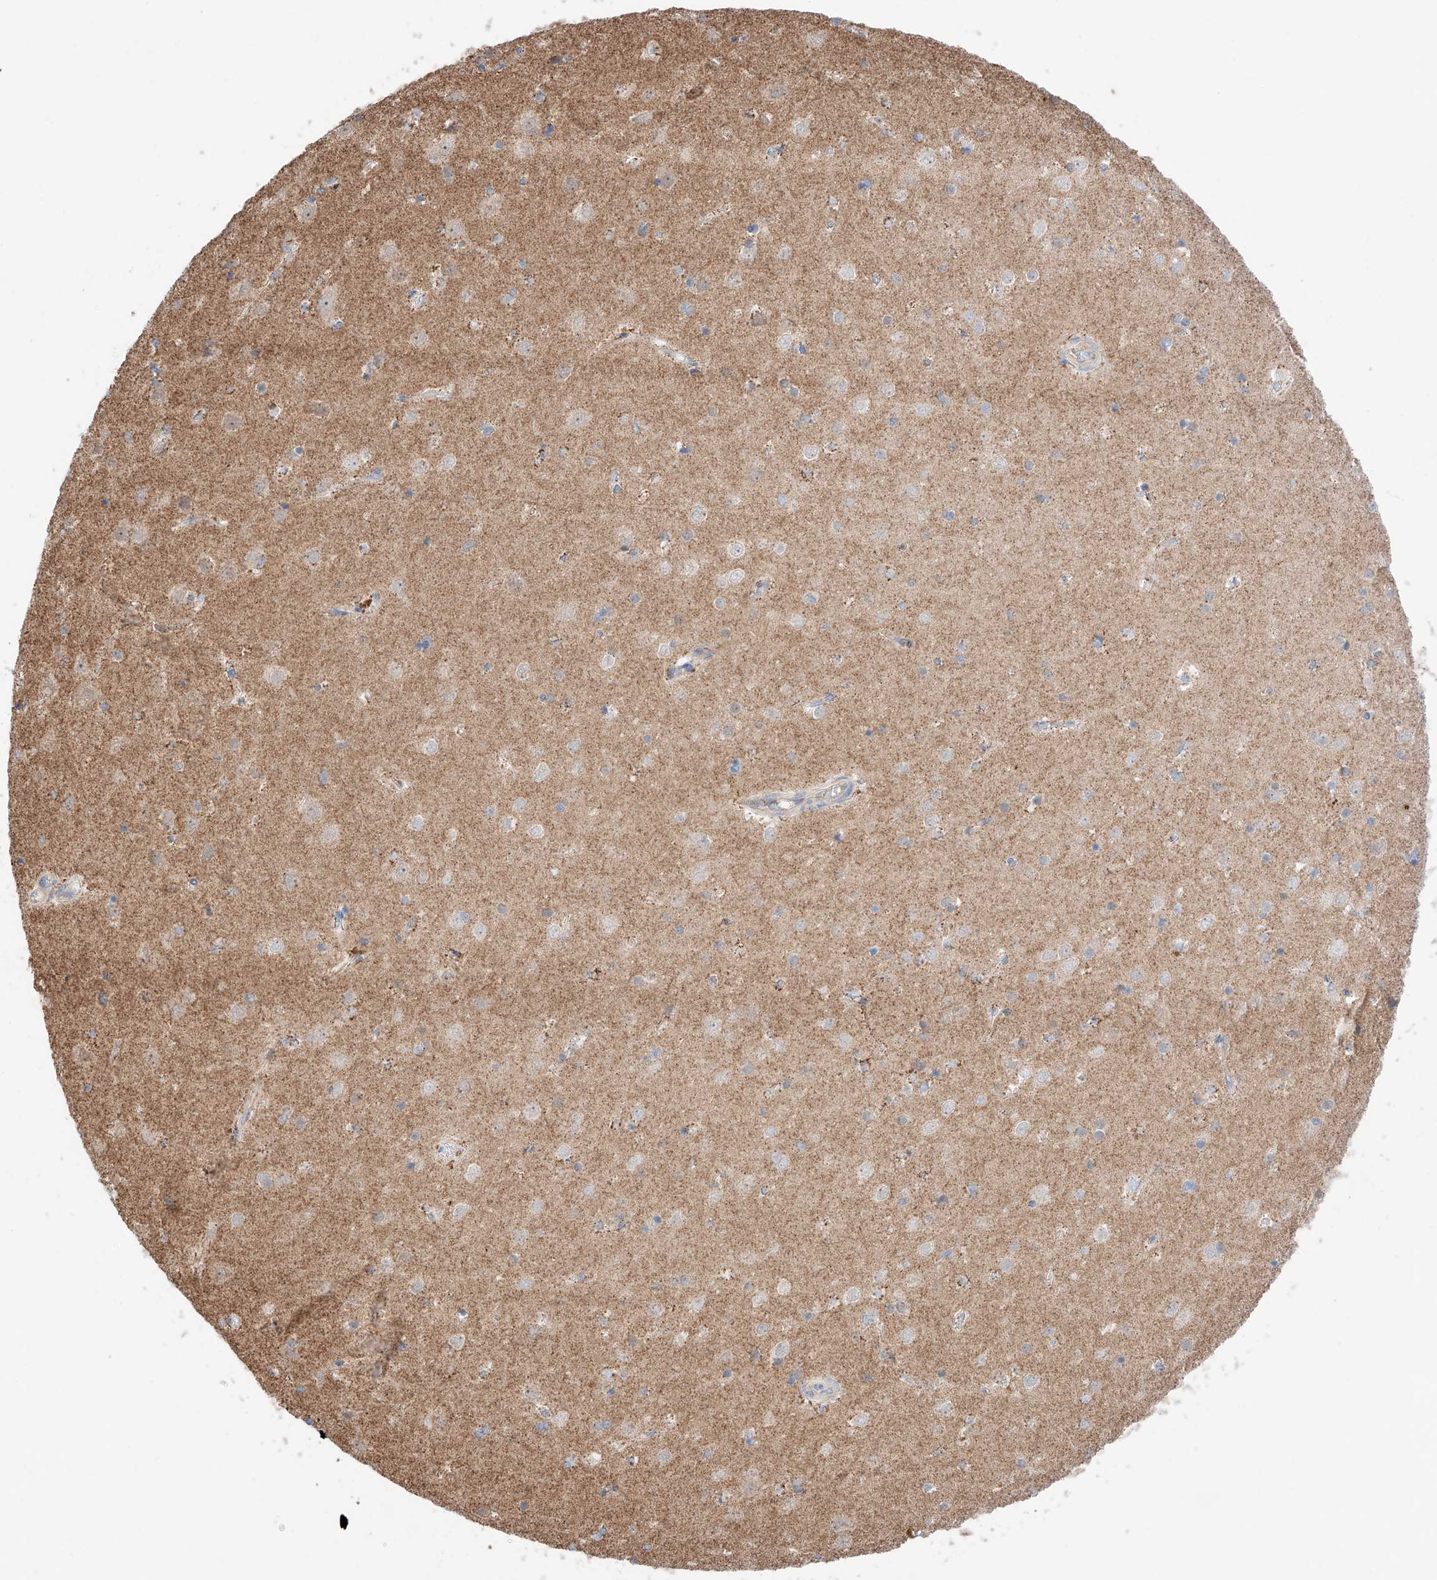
{"staining": {"intensity": "moderate", "quantity": "<25%", "location": "cytoplasmic/membranous"}, "tissue": "cerebral cortex", "cell_type": "Endothelial cells", "image_type": "normal", "snomed": [{"axis": "morphology", "description": "Normal tissue, NOS"}, {"axis": "topography", "description": "Cerebral cortex"}], "caption": "The immunohistochemical stain labels moderate cytoplasmic/membranous positivity in endothelial cells of unremarkable cerebral cortex.", "gene": "KTI12", "patient": {"sex": "male", "age": 54}}